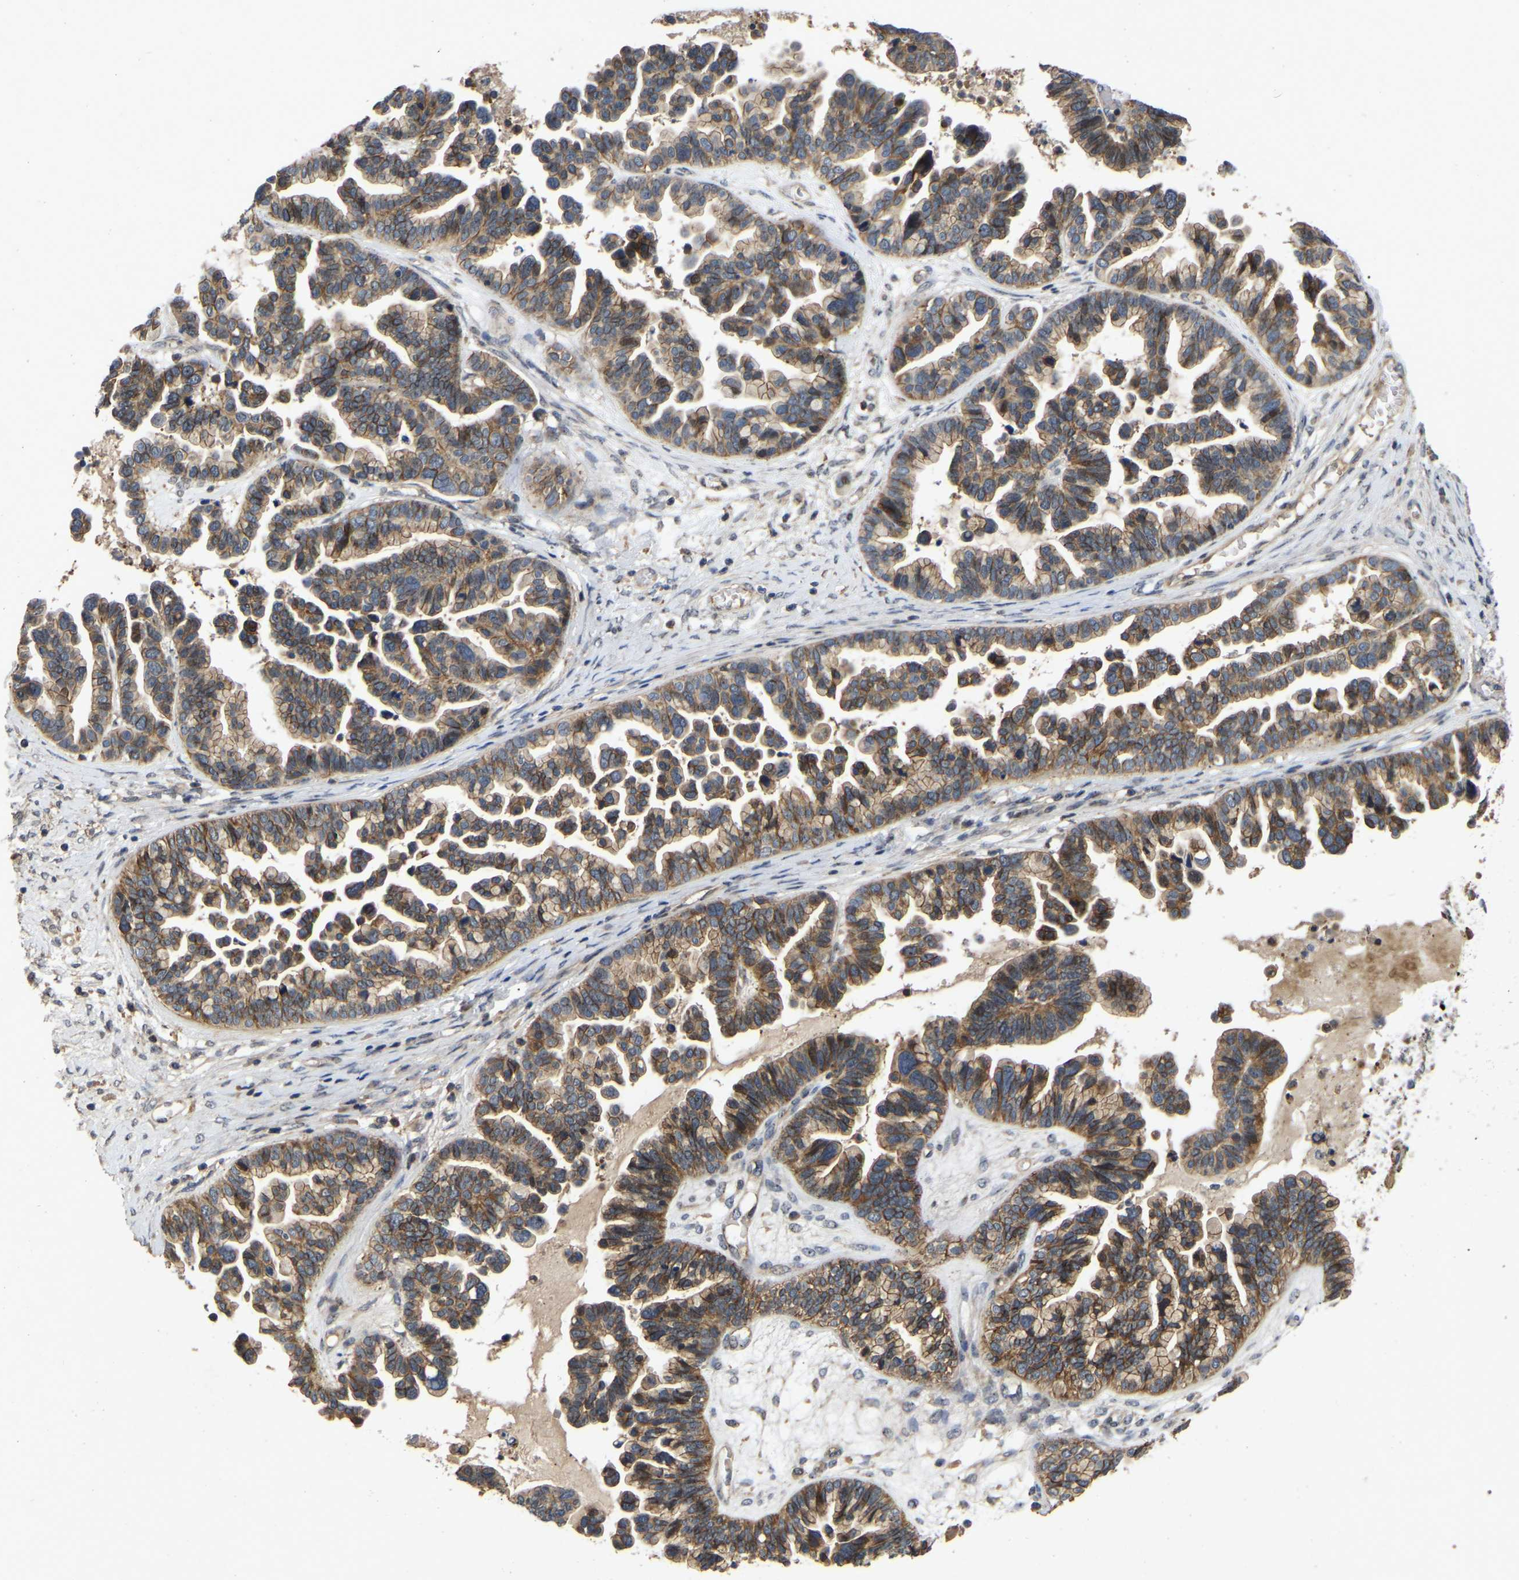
{"staining": {"intensity": "moderate", "quantity": ">75%", "location": "cytoplasmic/membranous"}, "tissue": "ovarian cancer", "cell_type": "Tumor cells", "image_type": "cancer", "snomed": [{"axis": "morphology", "description": "Cystadenocarcinoma, serous, NOS"}, {"axis": "topography", "description": "Ovary"}], "caption": "A histopathology image showing moderate cytoplasmic/membranous staining in approximately >75% of tumor cells in ovarian cancer (serous cystadenocarcinoma), as visualized by brown immunohistochemical staining.", "gene": "PRDM14", "patient": {"sex": "female", "age": 56}}